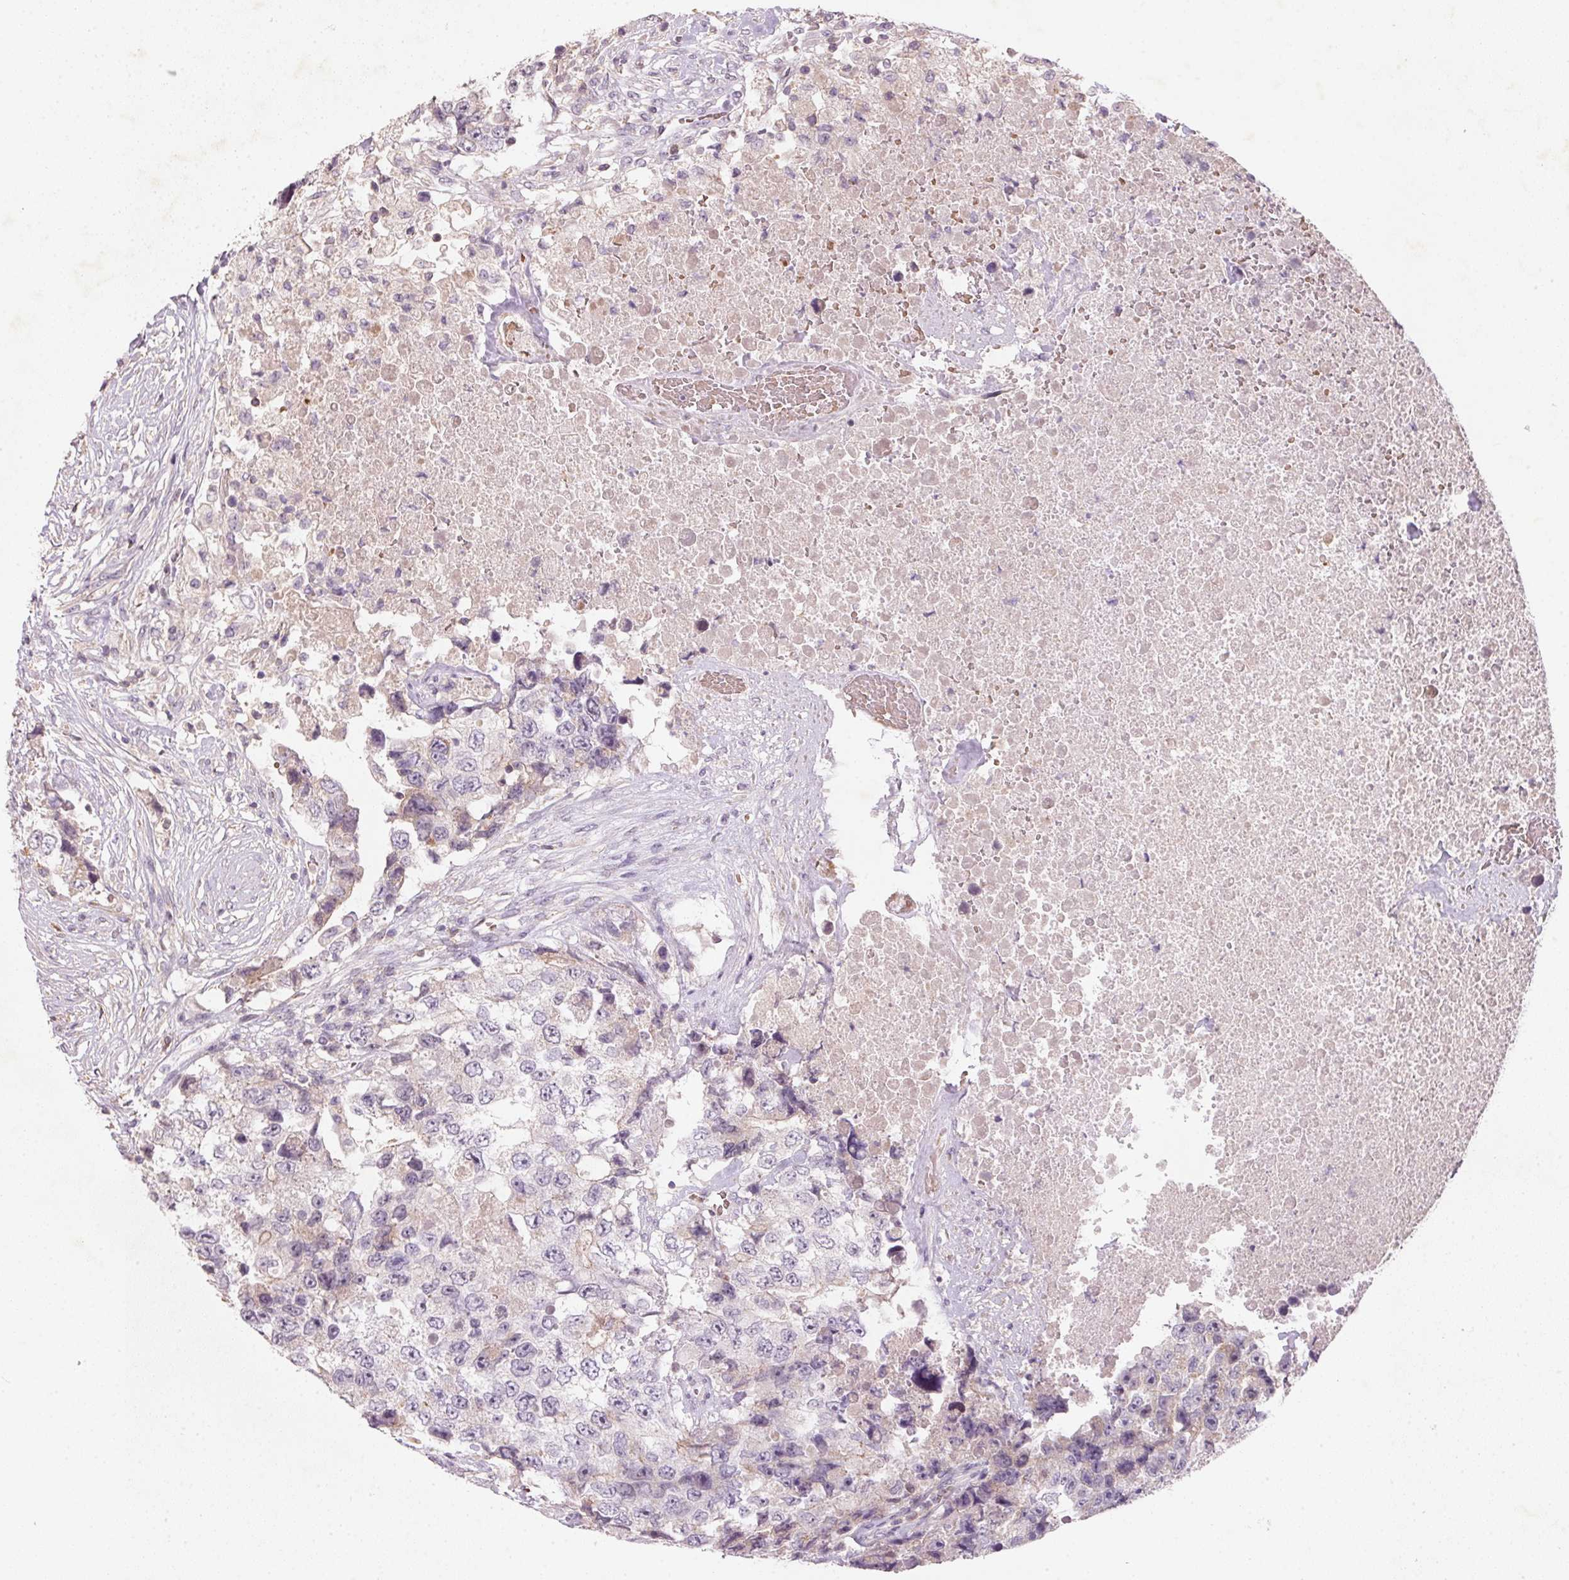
{"staining": {"intensity": "weak", "quantity": "<25%", "location": "cytoplasmic/membranous"}, "tissue": "testis cancer", "cell_type": "Tumor cells", "image_type": "cancer", "snomed": [{"axis": "morphology", "description": "Carcinoma, Embryonal, NOS"}, {"axis": "topography", "description": "Testis"}], "caption": "Immunohistochemistry (IHC) histopathology image of neoplastic tissue: human testis embryonal carcinoma stained with DAB (3,3'-diaminobenzidine) shows no significant protein staining in tumor cells.", "gene": "KCNK15", "patient": {"sex": "male", "age": 24}}